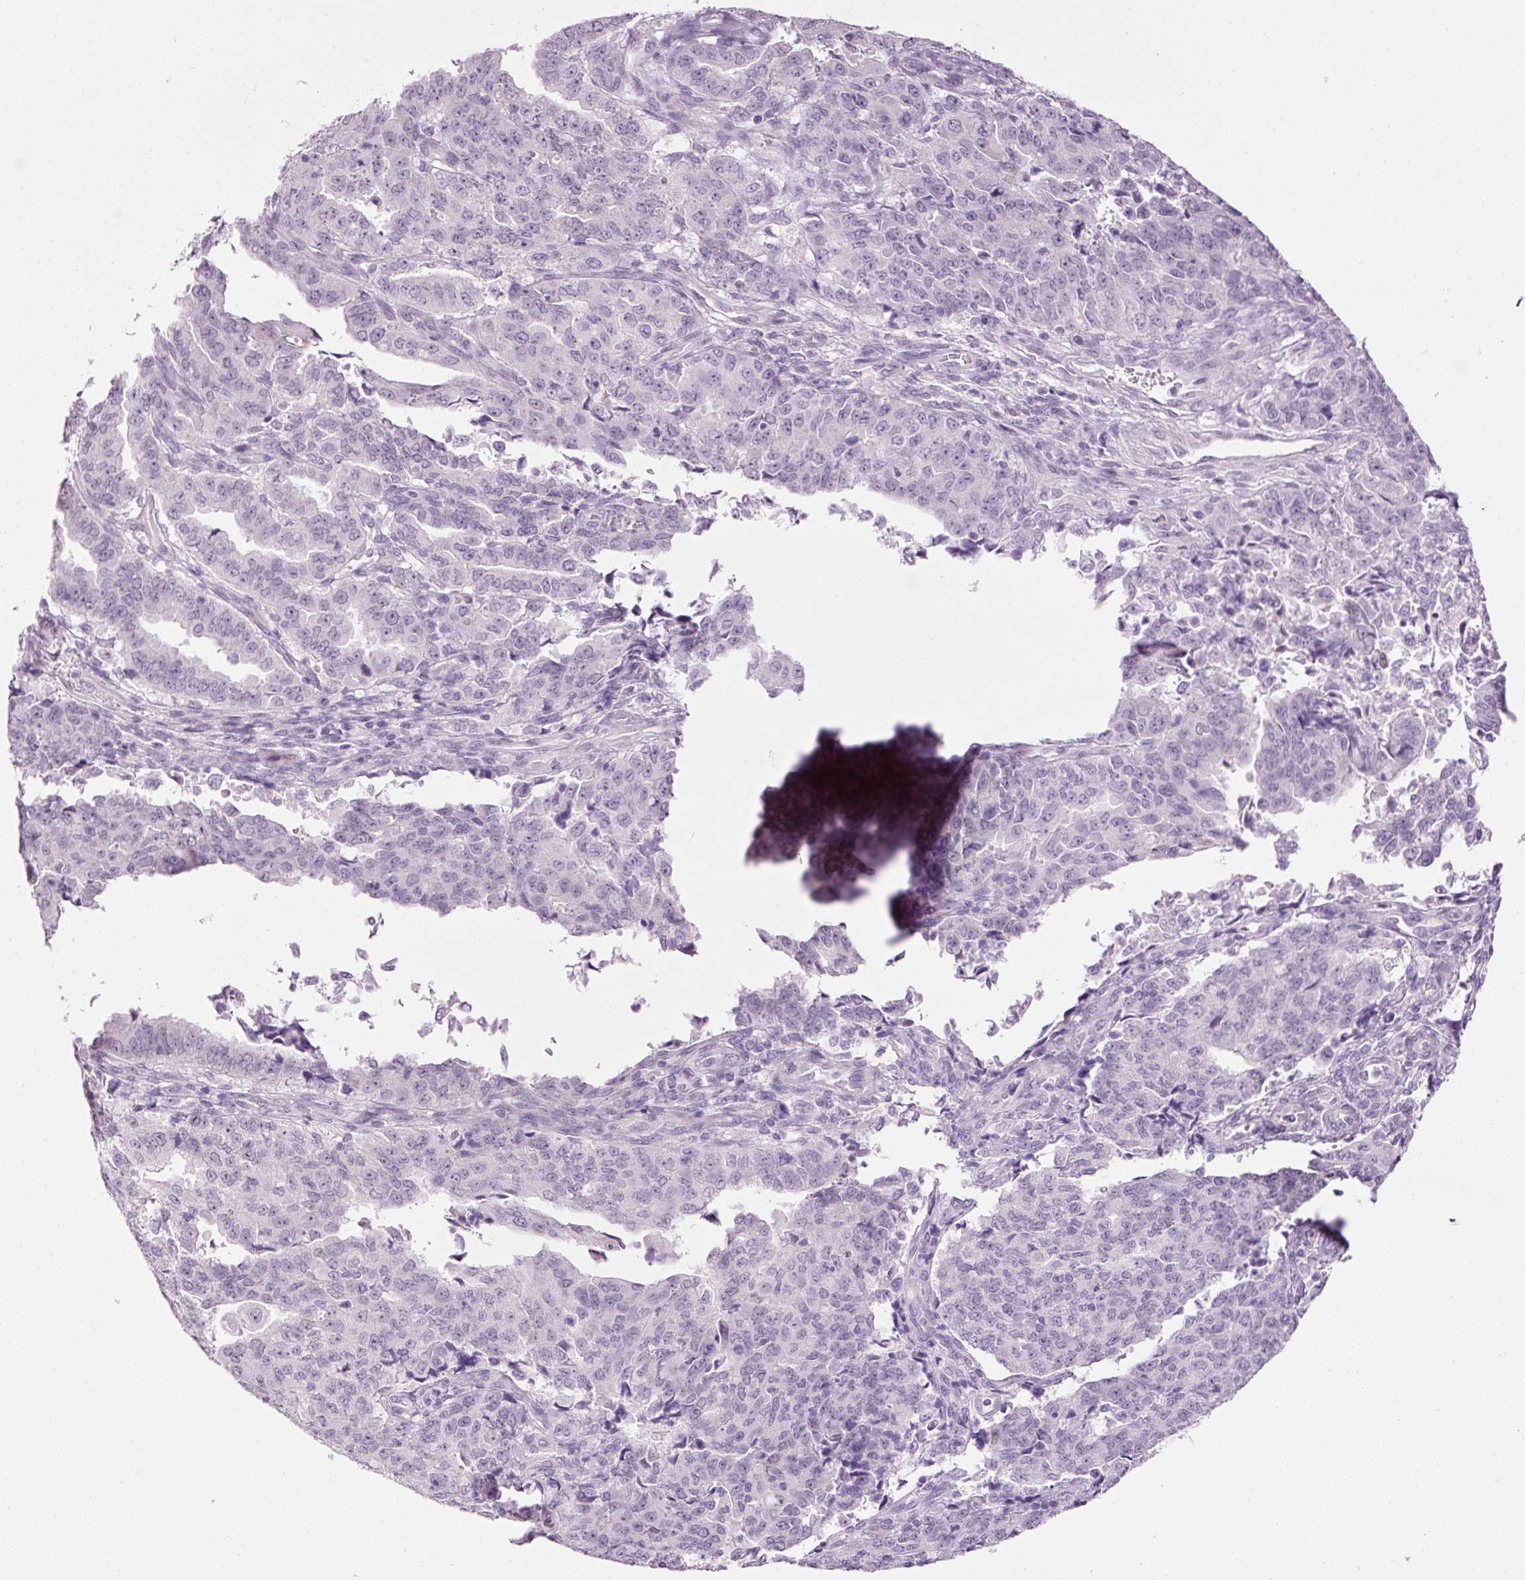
{"staining": {"intensity": "negative", "quantity": "none", "location": "none"}, "tissue": "endometrial cancer", "cell_type": "Tumor cells", "image_type": "cancer", "snomed": [{"axis": "morphology", "description": "Adenocarcinoma, NOS"}, {"axis": "topography", "description": "Endometrium"}], "caption": "The immunohistochemistry (IHC) histopathology image has no significant positivity in tumor cells of adenocarcinoma (endometrial) tissue.", "gene": "ANKRD20A1", "patient": {"sex": "female", "age": 50}}